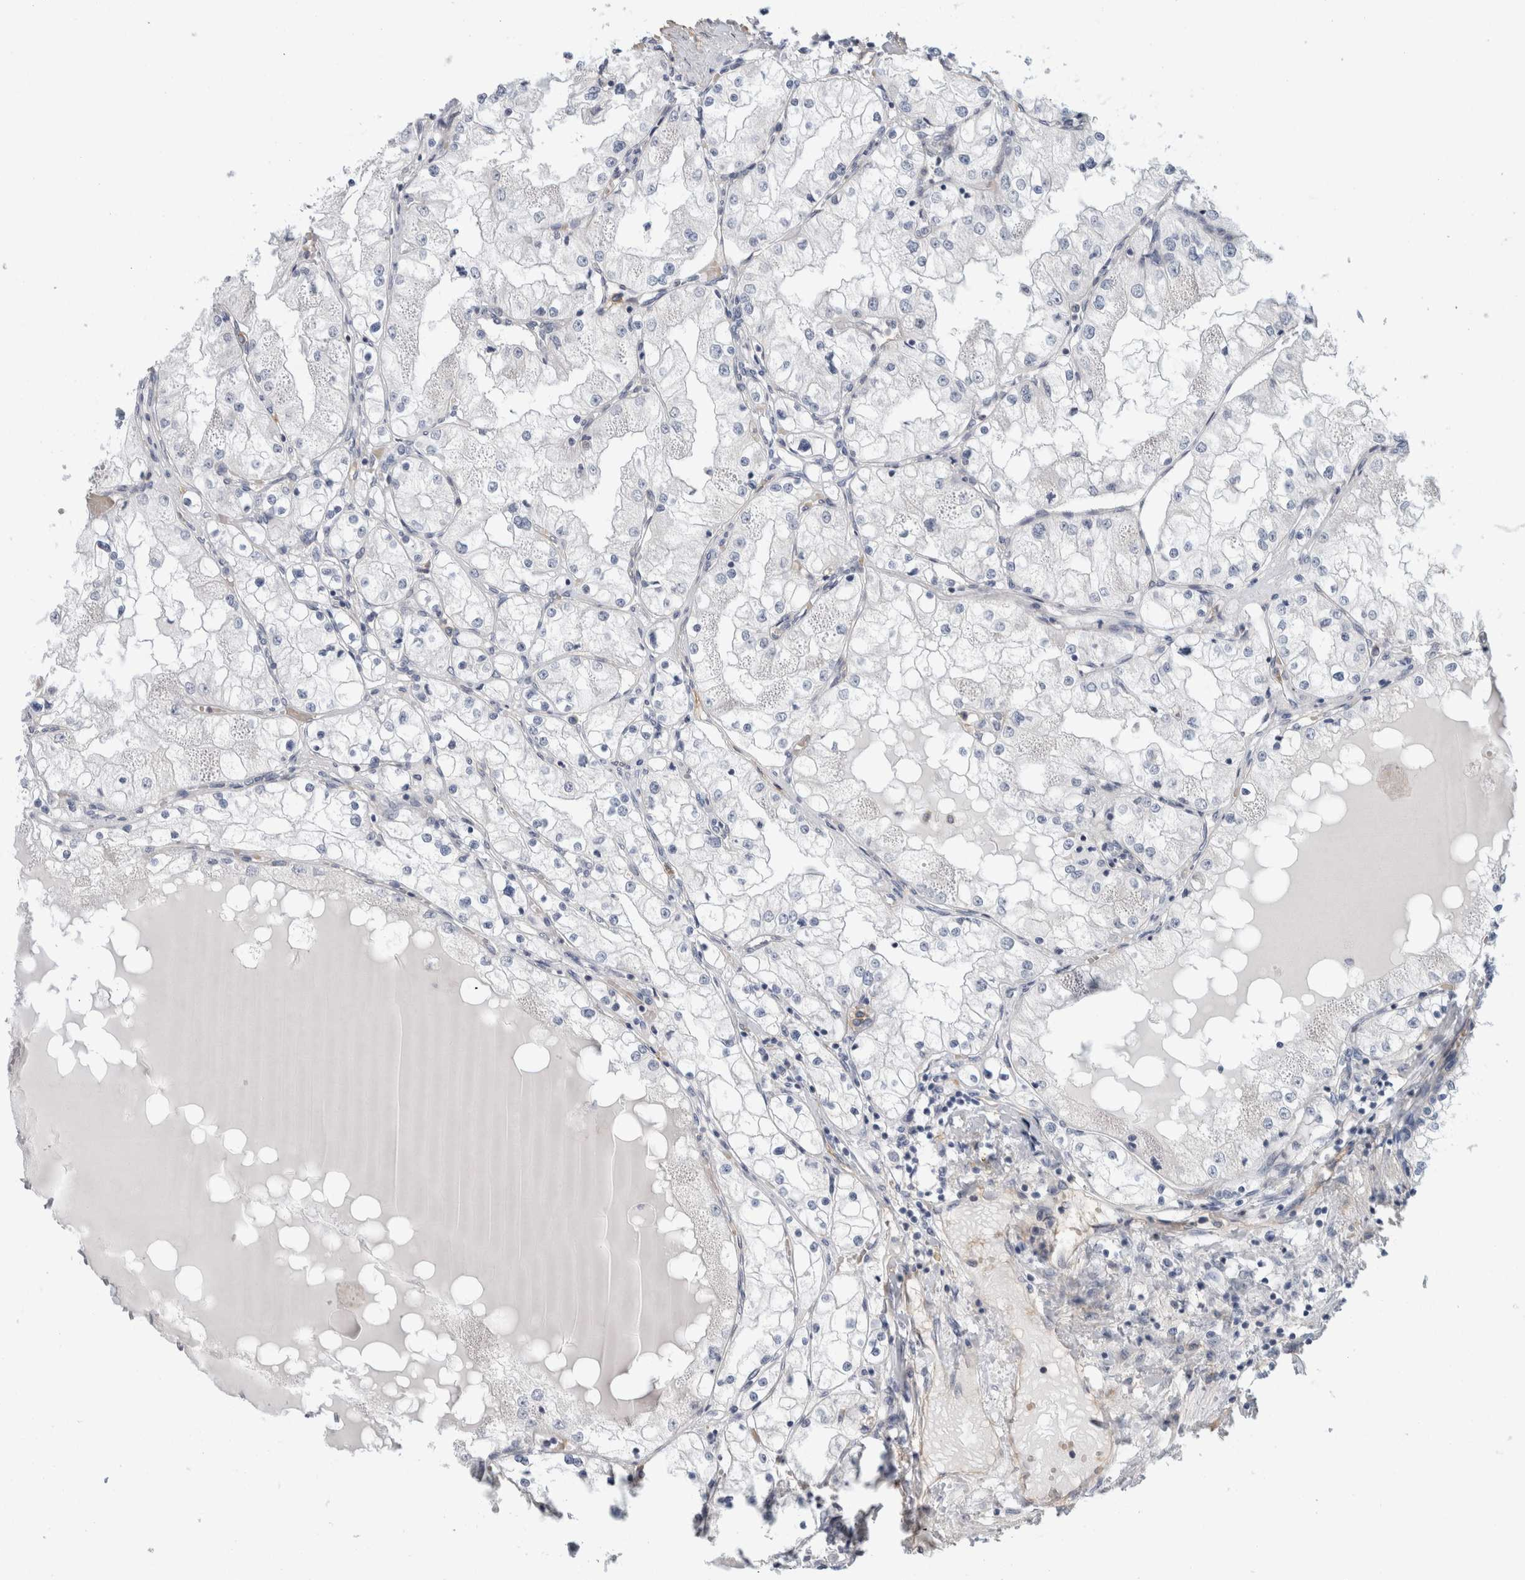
{"staining": {"intensity": "negative", "quantity": "none", "location": "none"}, "tissue": "renal cancer", "cell_type": "Tumor cells", "image_type": "cancer", "snomed": [{"axis": "morphology", "description": "Adenocarcinoma, NOS"}, {"axis": "topography", "description": "Kidney"}], "caption": "There is no significant expression in tumor cells of renal cancer. Nuclei are stained in blue.", "gene": "CD55", "patient": {"sex": "male", "age": 68}}